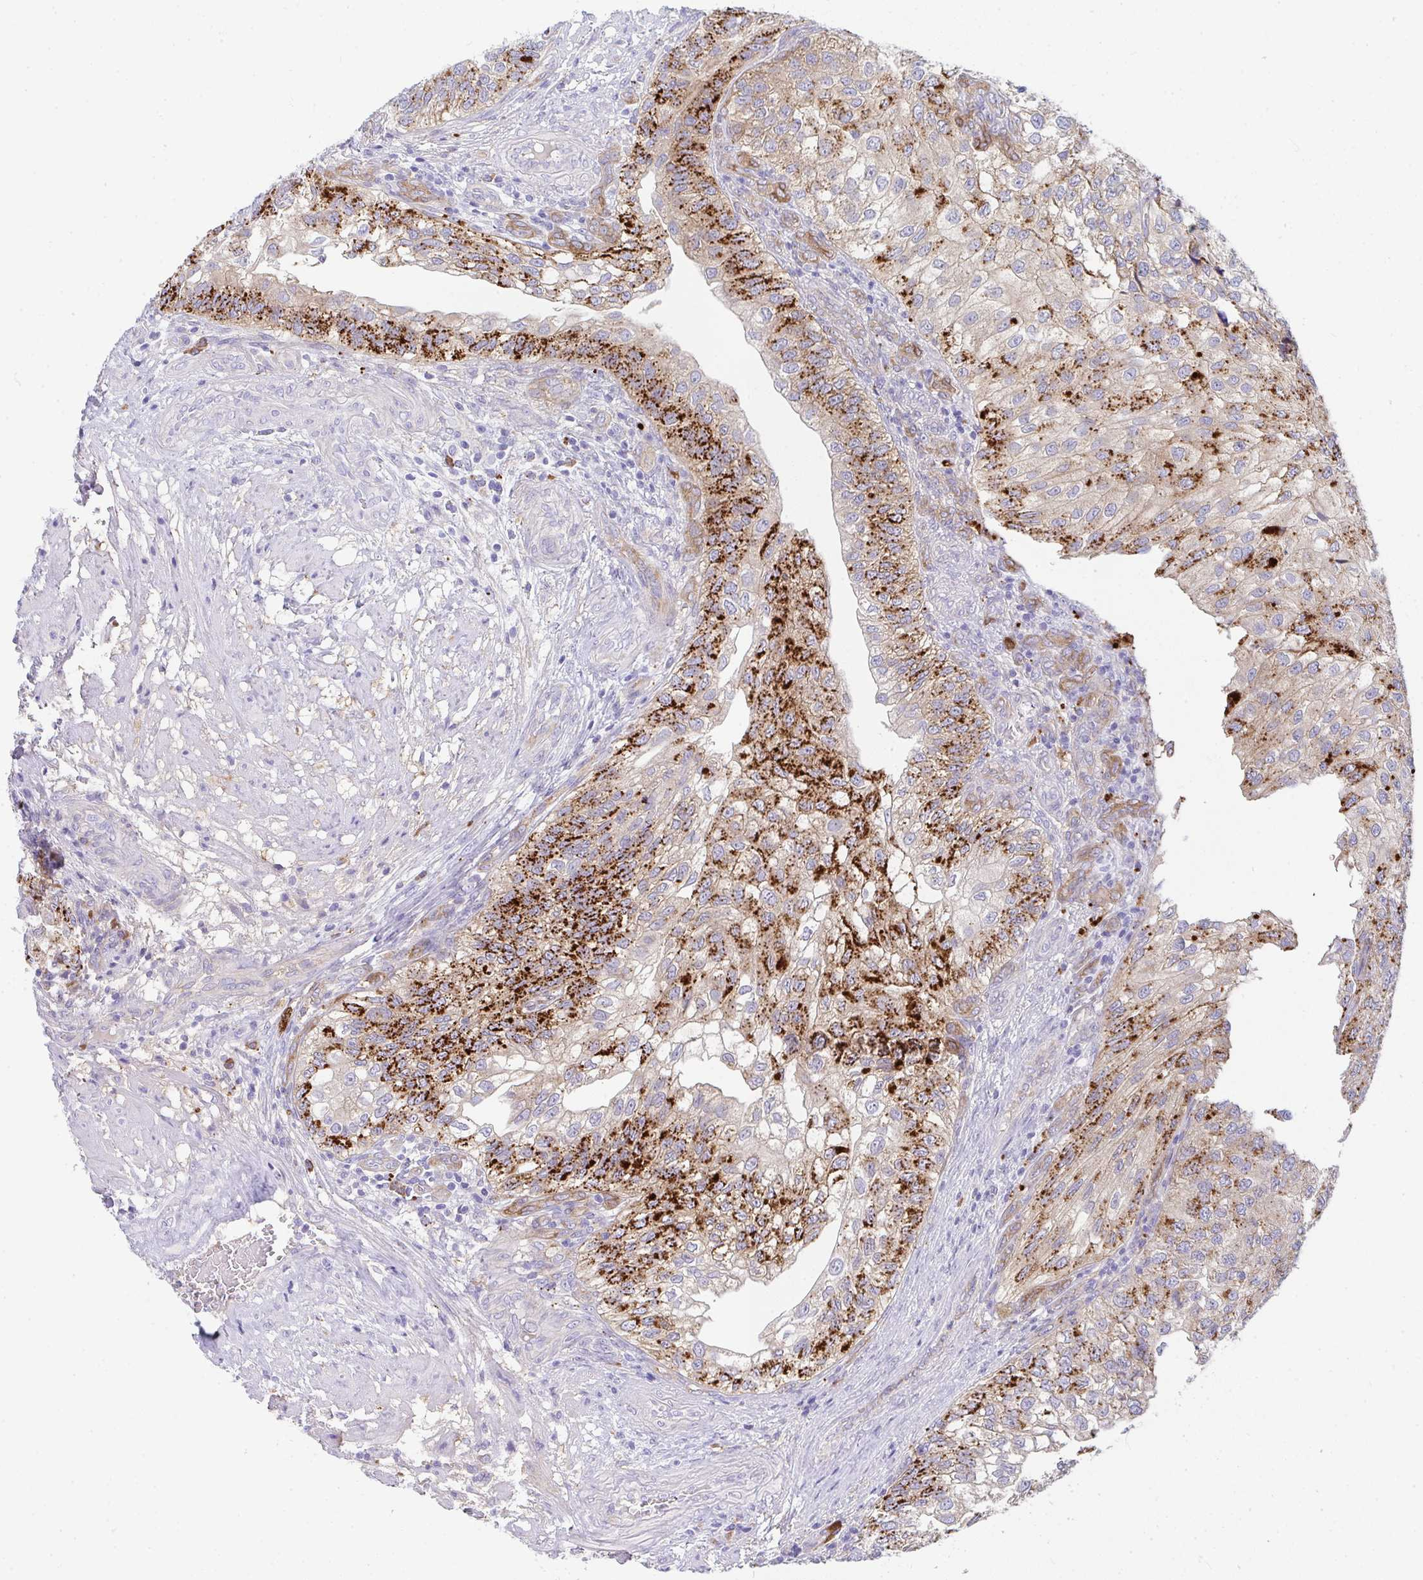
{"staining": {"intensity": "strong", "quantity": "25%-75%", "location": "cytoplasmic/membranous"}, "tissue": "urothelial cancer", "cell_type": "Tumor cells", "image_type": "cancer", "snomed": [{"axis": "morphology", "description": "Urothelial carcinoma, NOS"}, {"axis": "topography", "description": "Urinary bladder"}], "caption": "Urothelial cancer stained for a protein (brown) exhibits strong cytoplasmic/membranous positive expression in approximately 25%-75% of tumor cells.", "gene": "GAB1", "patient": {"sex": "male", "age": 87}}